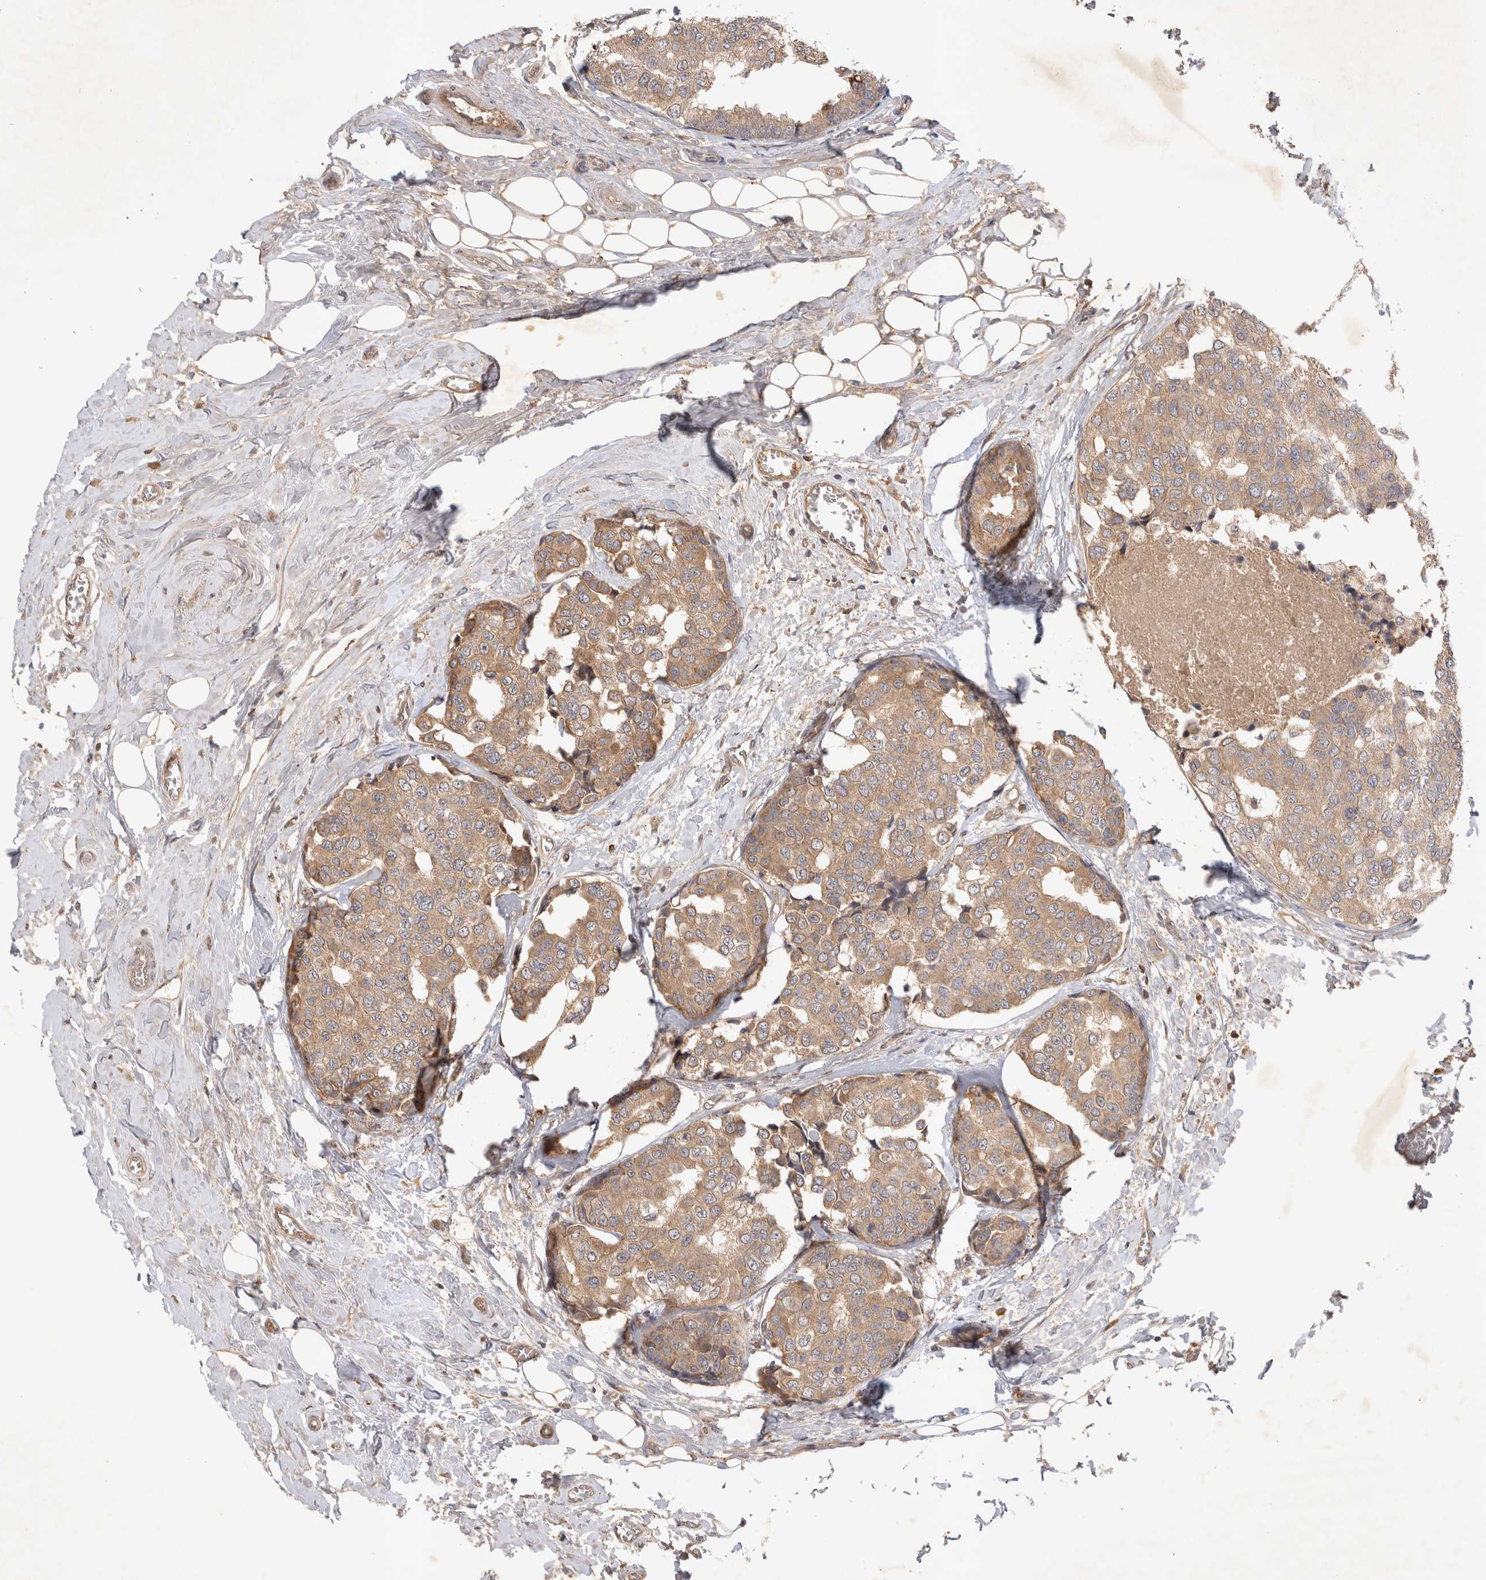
{"staining": {"intensity": "moderate", "quantity": ">75%", "location": "cytoplasmic/membranous"}, "tissue": "breast cancer", "cell_type": "Tumor cells", "image_type": "cancer", "snomed": [{"axis": "morphology", "description": "Normal tissue, NOS"}, {"axis": "morphology", "description": "Duct carcinoma"}, {"axis": "topography", "description": "Breast"}], "caption": "Immunohistochemistry (DAB (3,3'-diaminobenzidine)) staining of human breast cancer (infiltrating ductal carcinoma) reveals moderate cytoplasmic/membranous protein positivity in about >75% of tumor cells.", "gene": "YES1", "patient": {"sex": "female", "age": 43}}